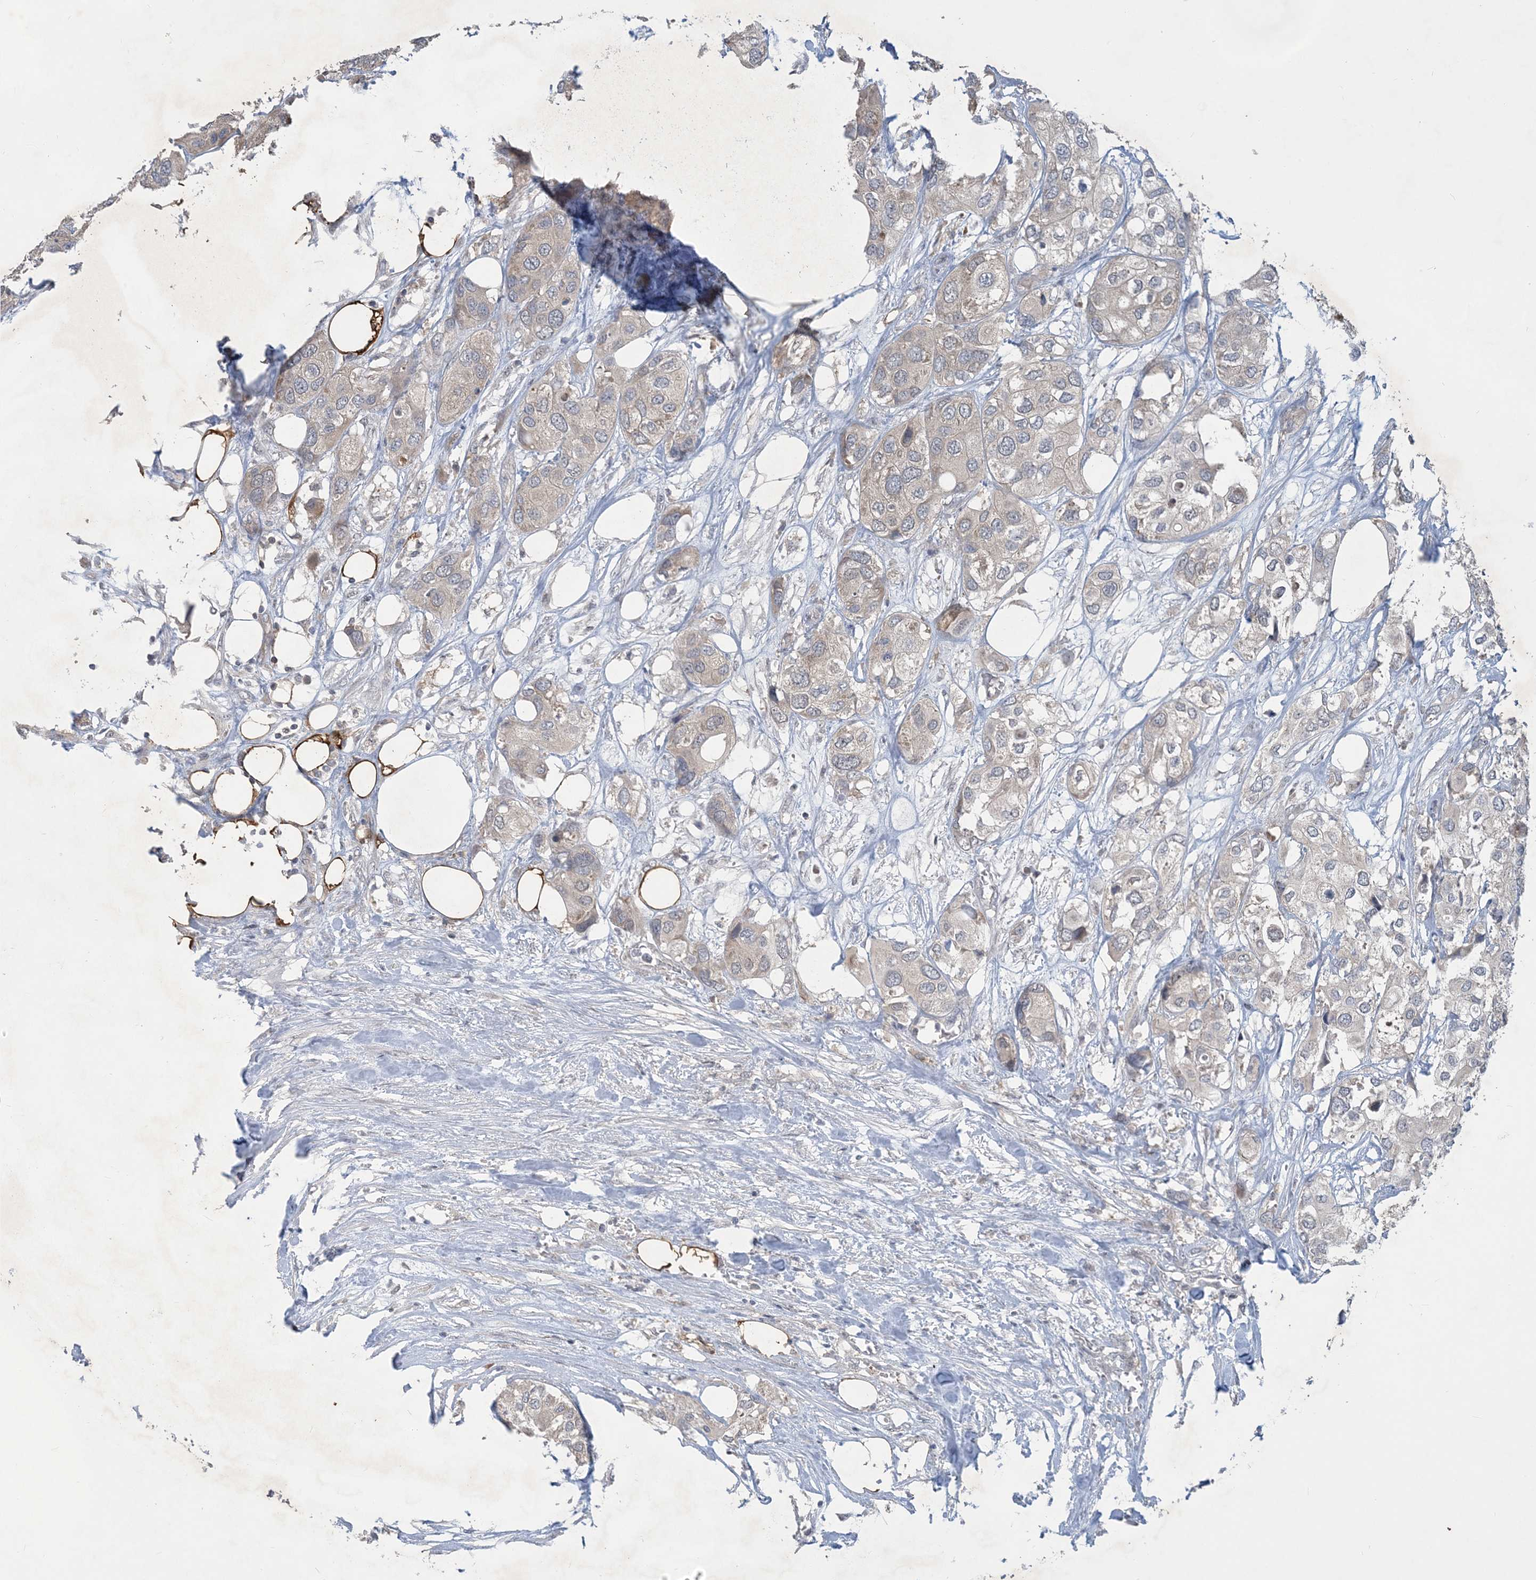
{"staining": {"intensity": "negative", "quantity": "none", "location": "none"}, "tissue": "urothelial cancer", "cell_type": "Tumor cells", "image_type": "cancer", "snomed": [{"axis": "morphology", "description": "Urothelial carcinoma, High grade"}, {"axis": "topography", "description": "Urinary bladder"}], "caption": "DAB immunohistochemical staining of urothelial carcinoma (high-grade) shows no significant expression in tumor cells.", "gene": "CDS1", "patient": {"sex": "male", "age": 64}}